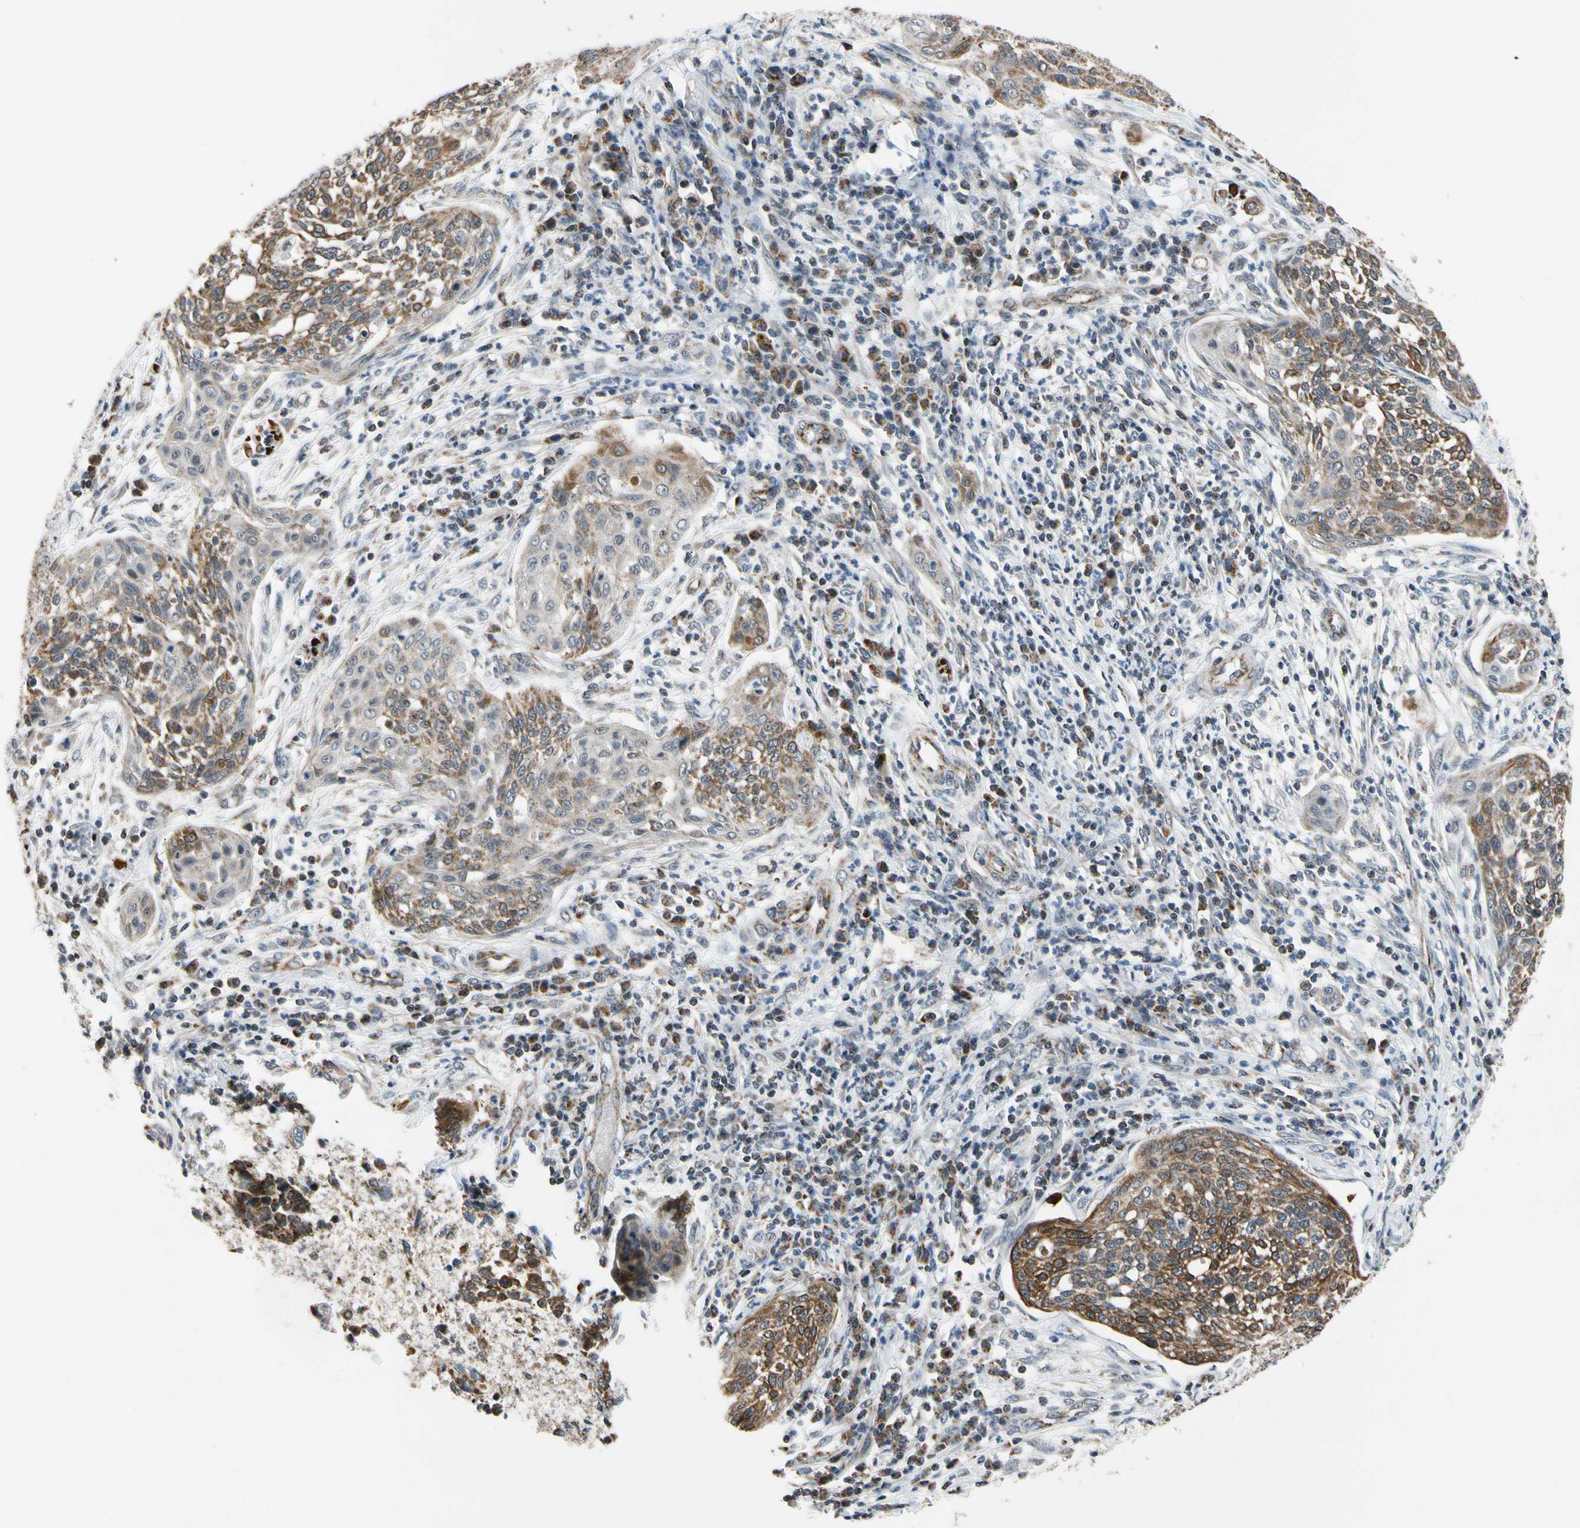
{"staining": {"intensity": "moderate", "quantity": ">75%", "location": "cytoplasmic/membranous"}, "tissue": "cervical cancer", "cell_type": "Tumor cells", "image_type": "cancer", "snomed": [{"axis": "morphology", "description": "Squamous cell carcinoma, NOS"}, {"axis": "topography", "description": "Cervix"}], "caption": "IHC (DAB) staining of cervical cancer (squamous cell carcinoma) displays moderate cytoplasmic/membranous protein positivity in approximately >75% of tumor cells.", "gene": "KHDC4", "patient": {"sex": "female", "age": 34}}